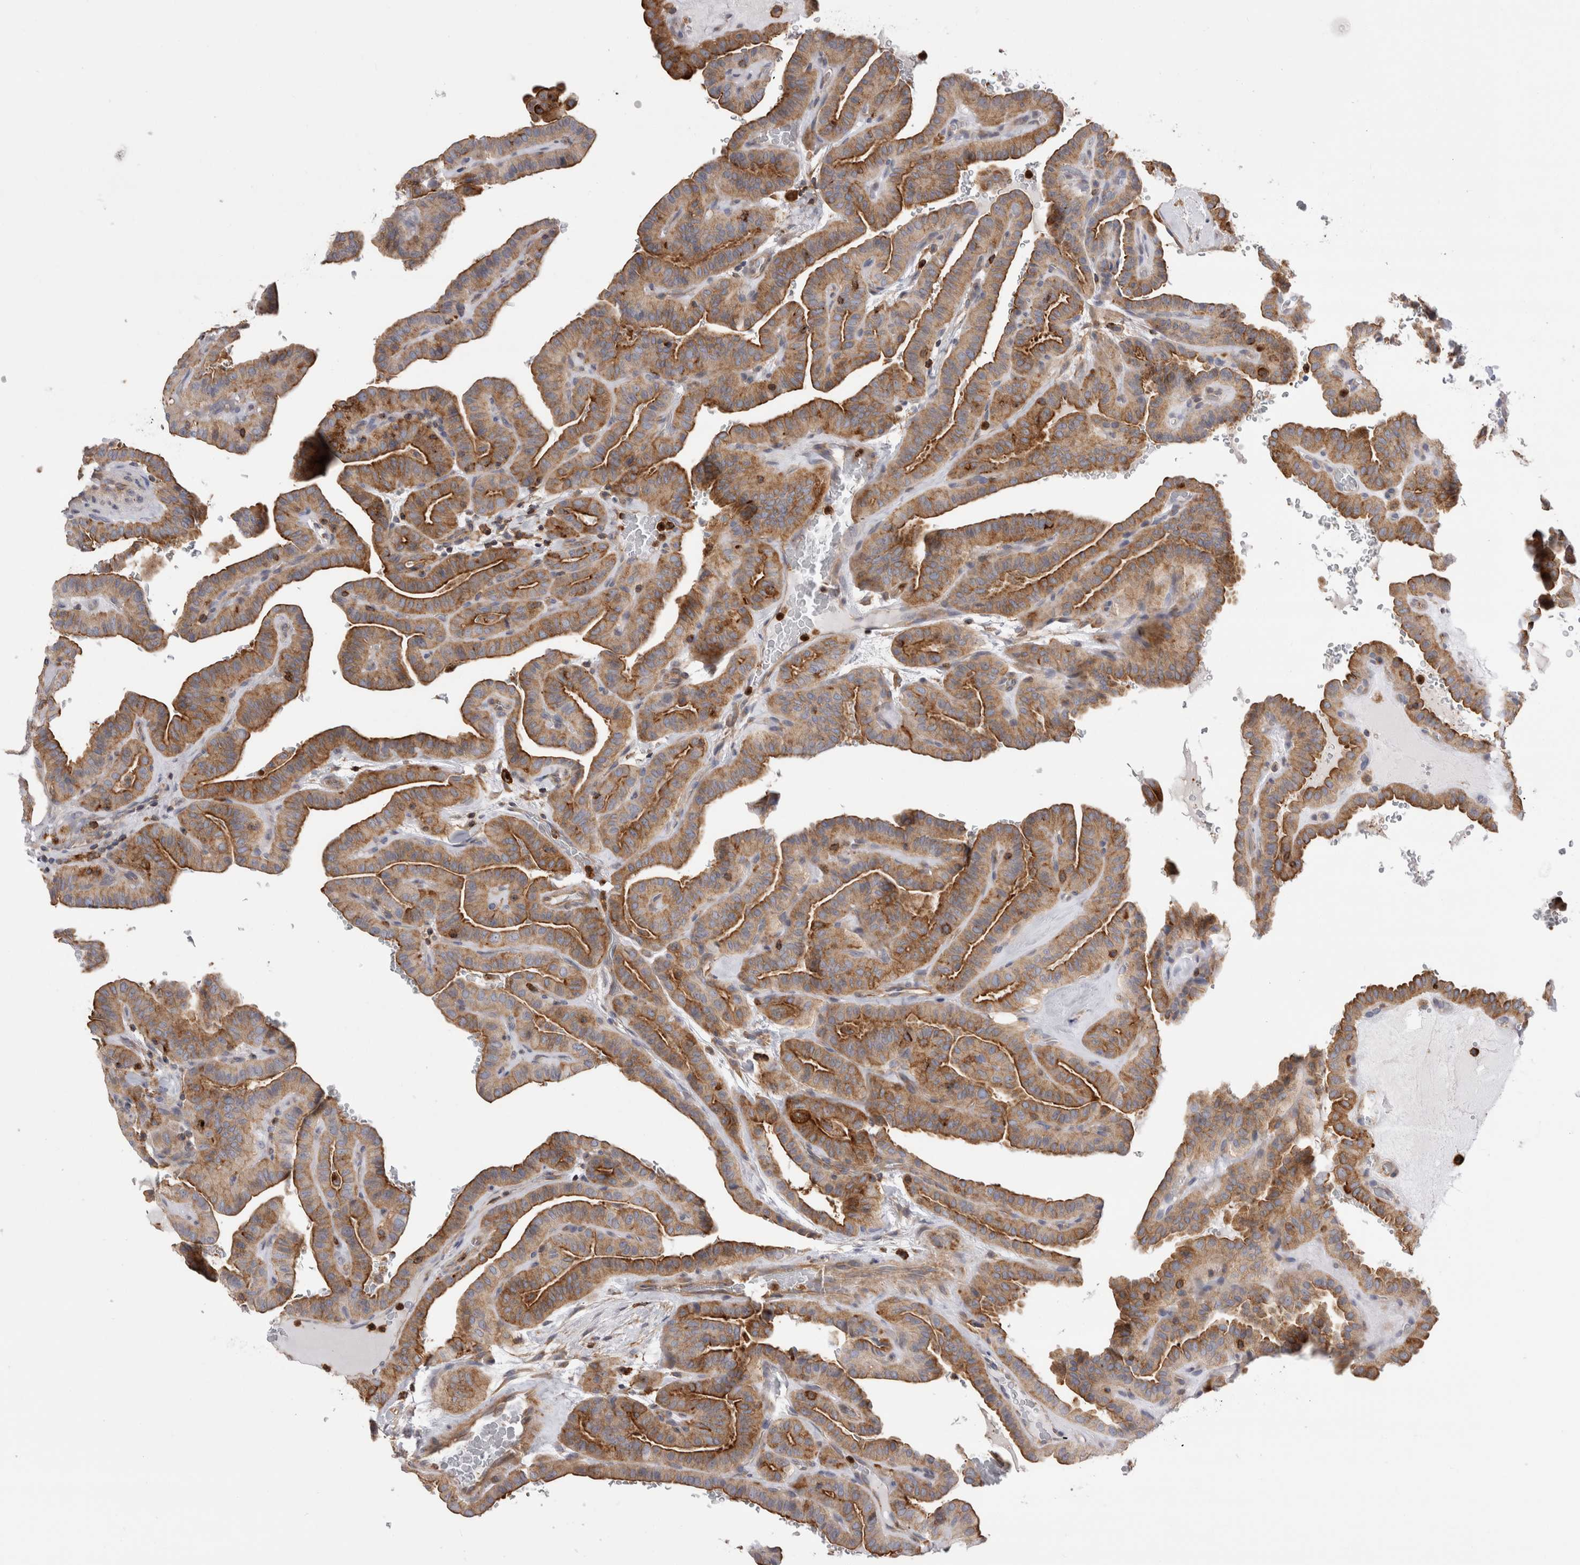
{"staining": {"intensity": "moderate", "quantity": ">75%", "location": "cytoplasmic/membranous"}, "tissue": "thyroid cancer", "cell_type": "Tumor cells", "image_type": "cancer", "snomed": [{"axis": "morphology", "description": "Papillary adenocarcinoma, NOS"}, {"axis": "topography", "description": "Thyroid gland"}], "caption": "About >75% of tumor cells in thyroid papillary adenocarcinoma show moderate cytoplasmic/membranous protein expression as visualized by brown immunohistochemical staining.", "gene": "RAB11FIP1", "patient": {"sex": "male", "age": 77}}